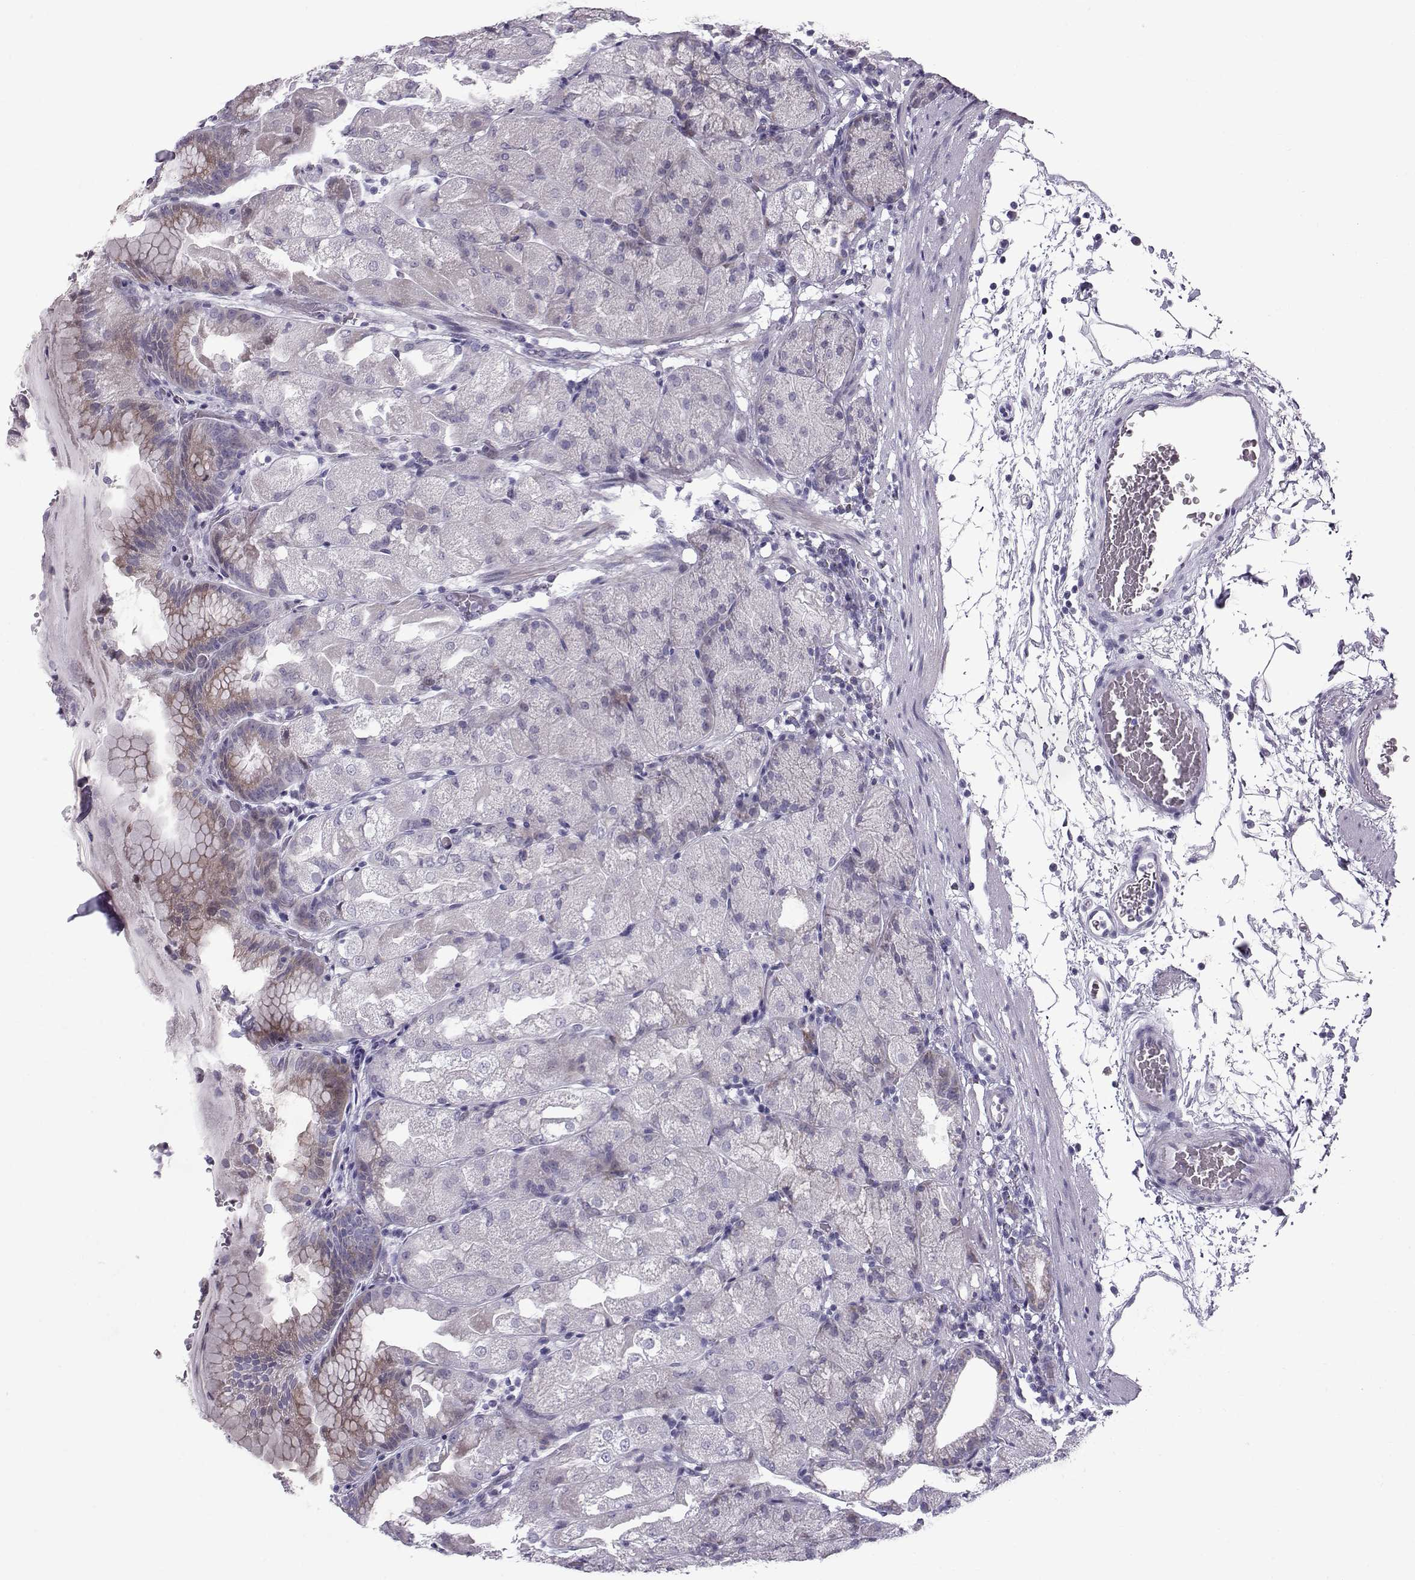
{"staining": {"intensity": "negative", "quantity": "none", "location": "none"}, "tissue": "stomach", "cell_type": "Glandular cells", "image_type": "normal", "snomed": [{"axis": "morphology", "description": "Normal tissue, NOS"}, {"axis": "topography", "description": "Stomach, upper"}, {"axis": "topography", "description": "Stomach"}, {"axis": "topography", "description": "Stomach, lower"}], "caption": "This is an immunohistochemistry (IHC) micrograph of benign human stomach. There is no staining in glandular cells.", "gene": "DMRT3", "patient": {"sex": "male", "age": 62}}